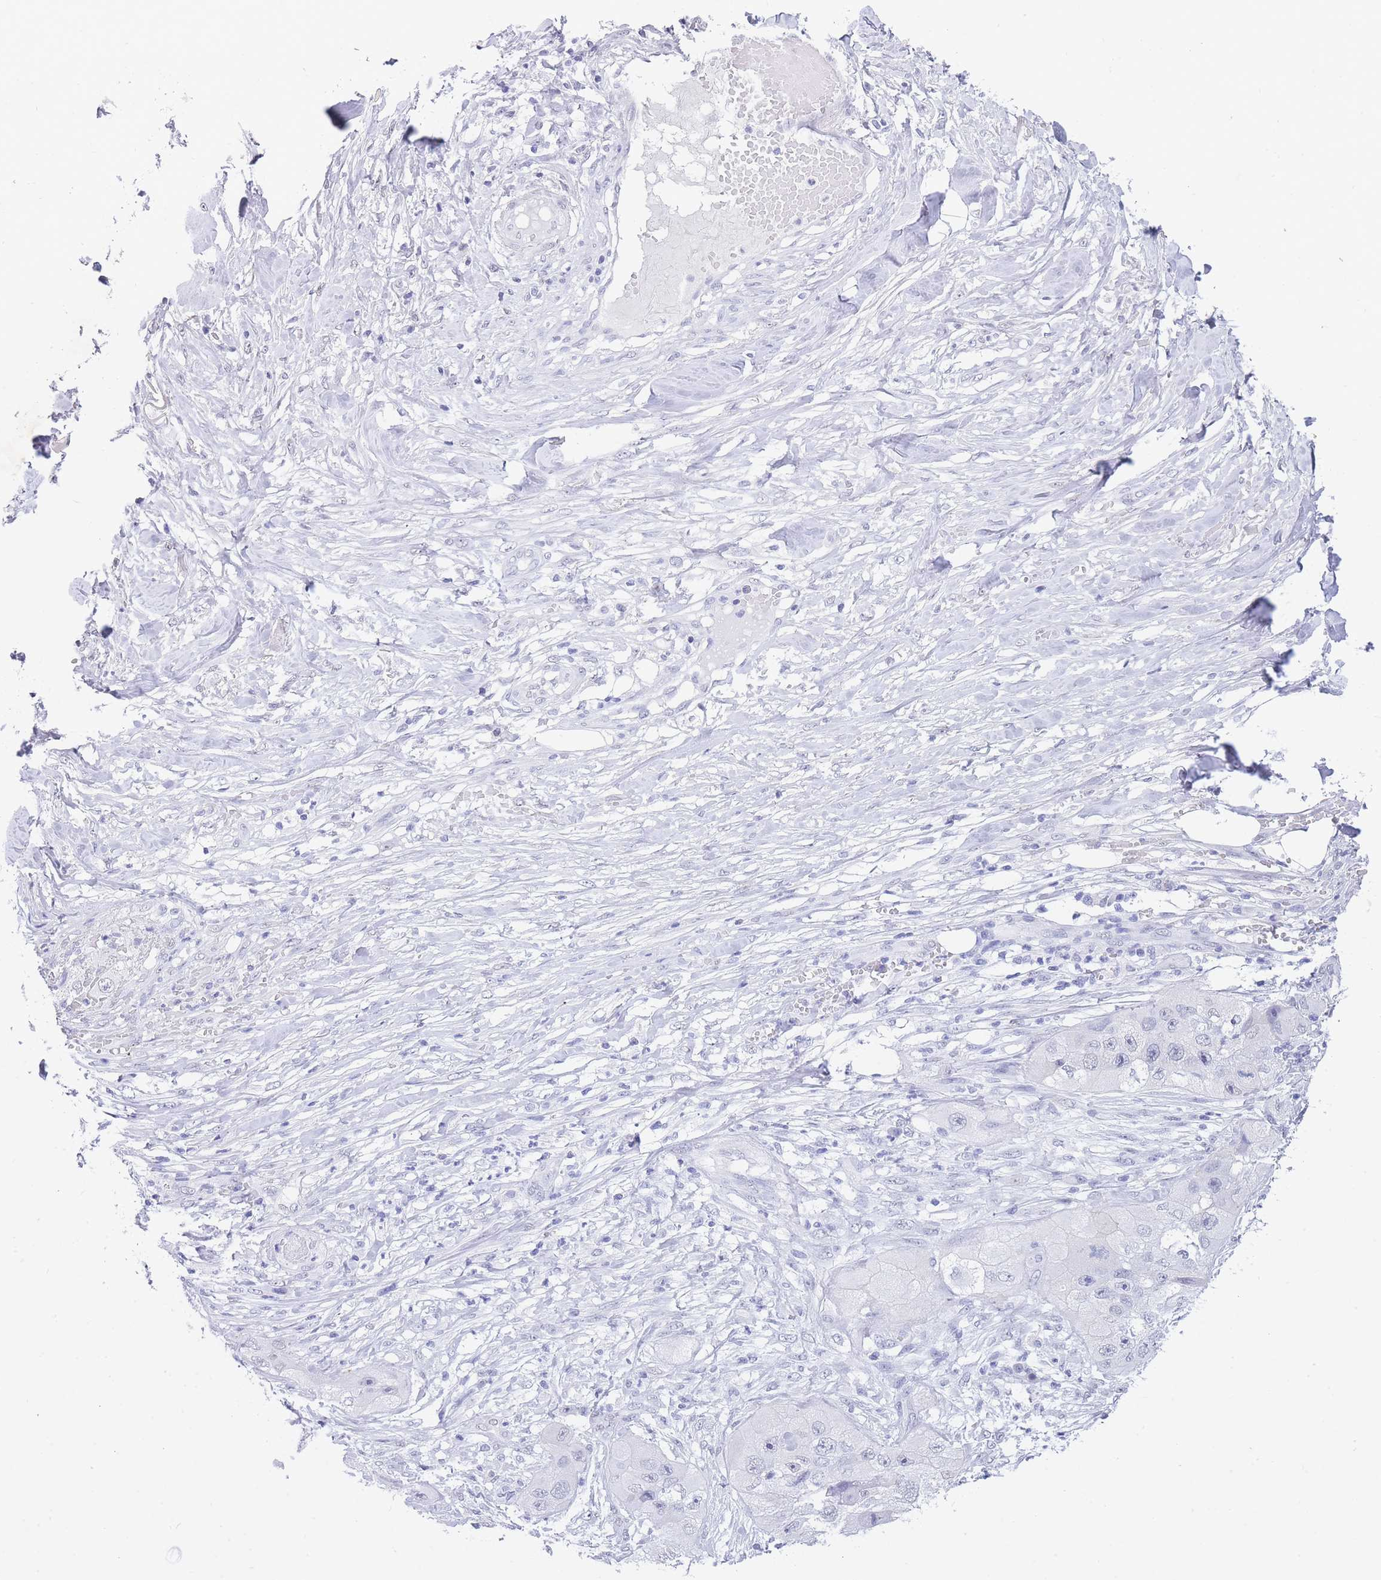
{"staining": {"intensity": "negative", "quantity": "none", "location": "none"}, "tissue": "skin cancer", "cell_type": "Tumor cells", "image_type": "cancer", "snomed": [{"axis": "morphology", "description": "Squamous cell carcinoma, NOS"}, {"axis": "topography", "description": "Skin"}, {"axis": "topography", "description": "Subcutis"}], "caption": "Squamous cell carcinoma (skin) was stained to show a protein in brown. There is no significant staining in tumor cells.", "gene": "FRAT2", "patient": {"sex": "male", "age": 73}}